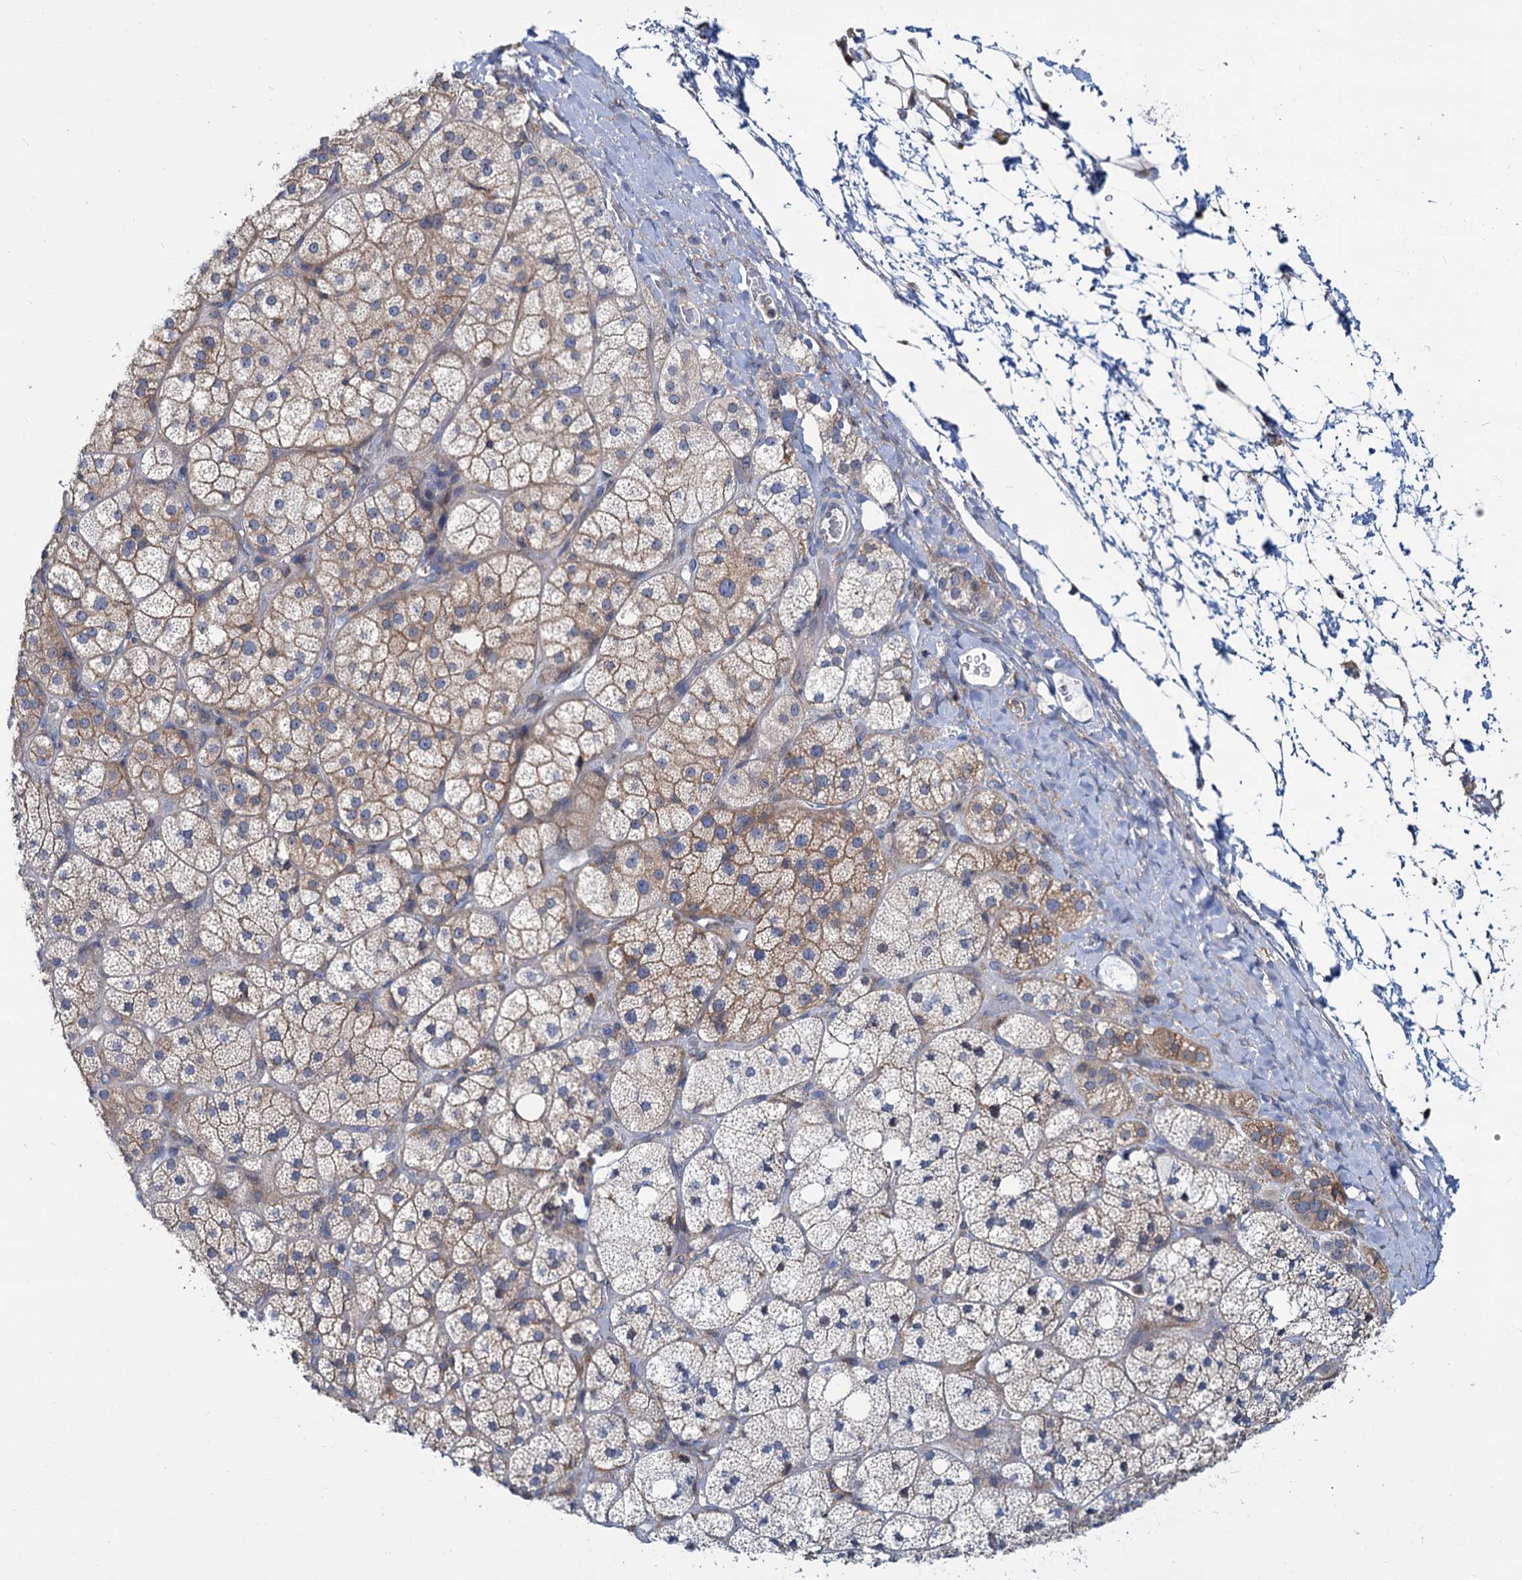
{"staining": {"intensity": "moderate", "quantity": "25%-75%", "location": "cytoplasmic/membranous"}, "tissue": "adrenal gland", "cell_type": "Glandular cells", "image_type": "normal", "snomed": [{"axis": "morphology", "description": "Normal tissue, NOS"}, {"axis": "topography", "description": "Adrenal gland"}], "caption": "Immunohistochemical staining of benign adrenal gland shows medium levels of moderate cytoplasmic/membranous staining in approximately 25%-75% of glandular cells.", "gene": "LRCH4", "patient": {"sex": "male", "age": 61}}